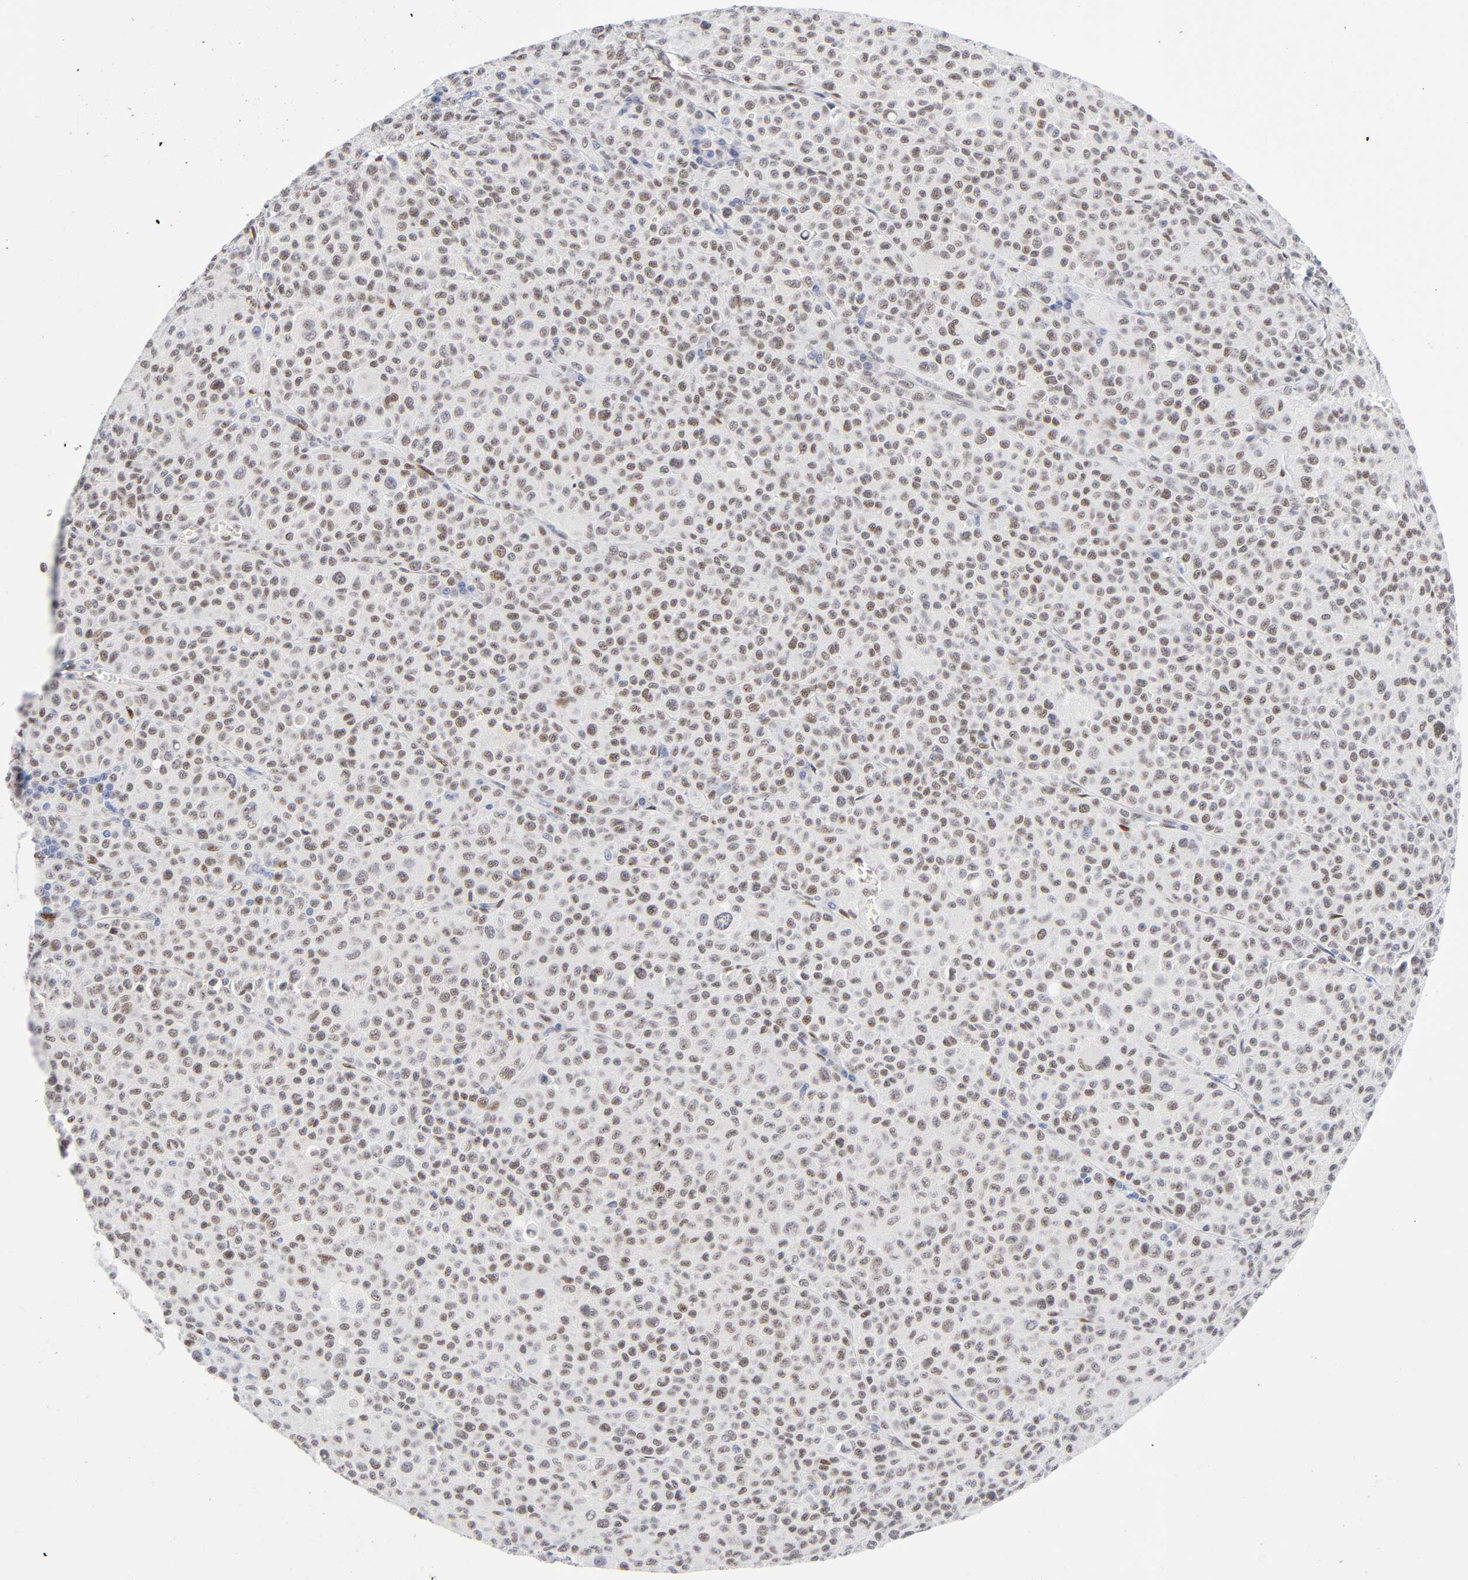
{"staining": {"intensity": "weak", "quantity": ">75%", "location": "nuclear"}, "tissue": "melanoma", "cell_type": "Tumor cells", "image_type": "cancer", "snomed": [{"axis": "morphology", "description": "Malignant melanoma, Metastatic site"}, {"axis": "topography", "description": "Skin"}], "caption": "The micrograph shows a brown stain indicating the presence of a protein in the nuclear of tumor cells in melanoma. (DAB (3,3'-diaminobenzidine) IHC, brown staining for protein, blue staining for nuclei).", "gene": "NFIC", "patient": {"sex": "female", "age": 74}}